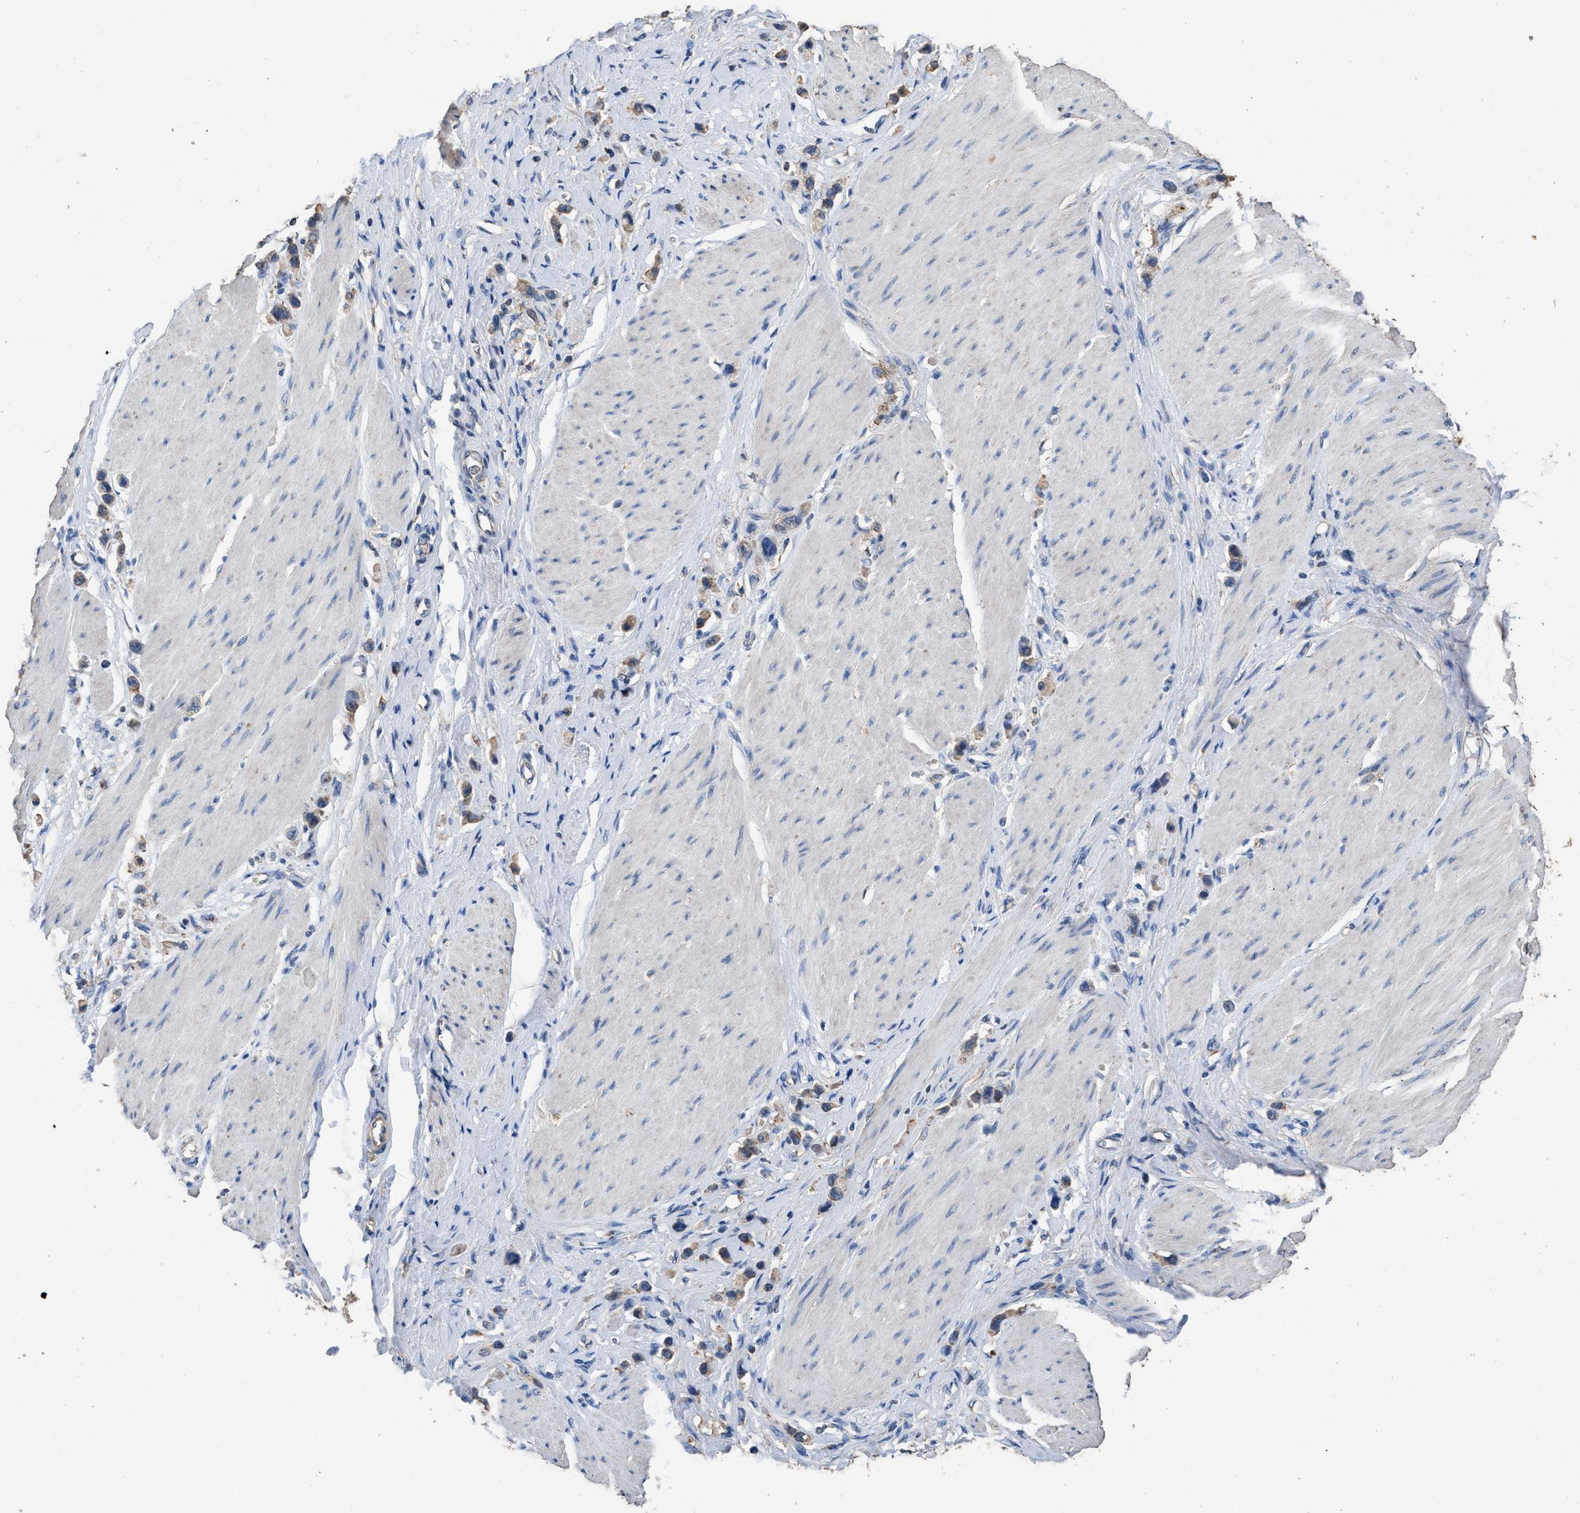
{"staining": {"intensity": "weak", "quantity": ">75%", "location": "cytoplasmic/membranous"}, "tissue": "stomach cancer", "cell_type": "Tumor cells", "image_type": "cancer", "snomed": [{"axis": "morphology", "description": "Adenocarcinoma, NOS"}, {"axis": "topography", "description": "Stomach"}], "caption": "Protein staining demonstrates weak cytoplasmic/membranous expression in about >75% of tumor cells in stomach cancer (adenocarcinoma).", "gene": "ITSN1", "patient": {"sex": "female", "age": 65}}